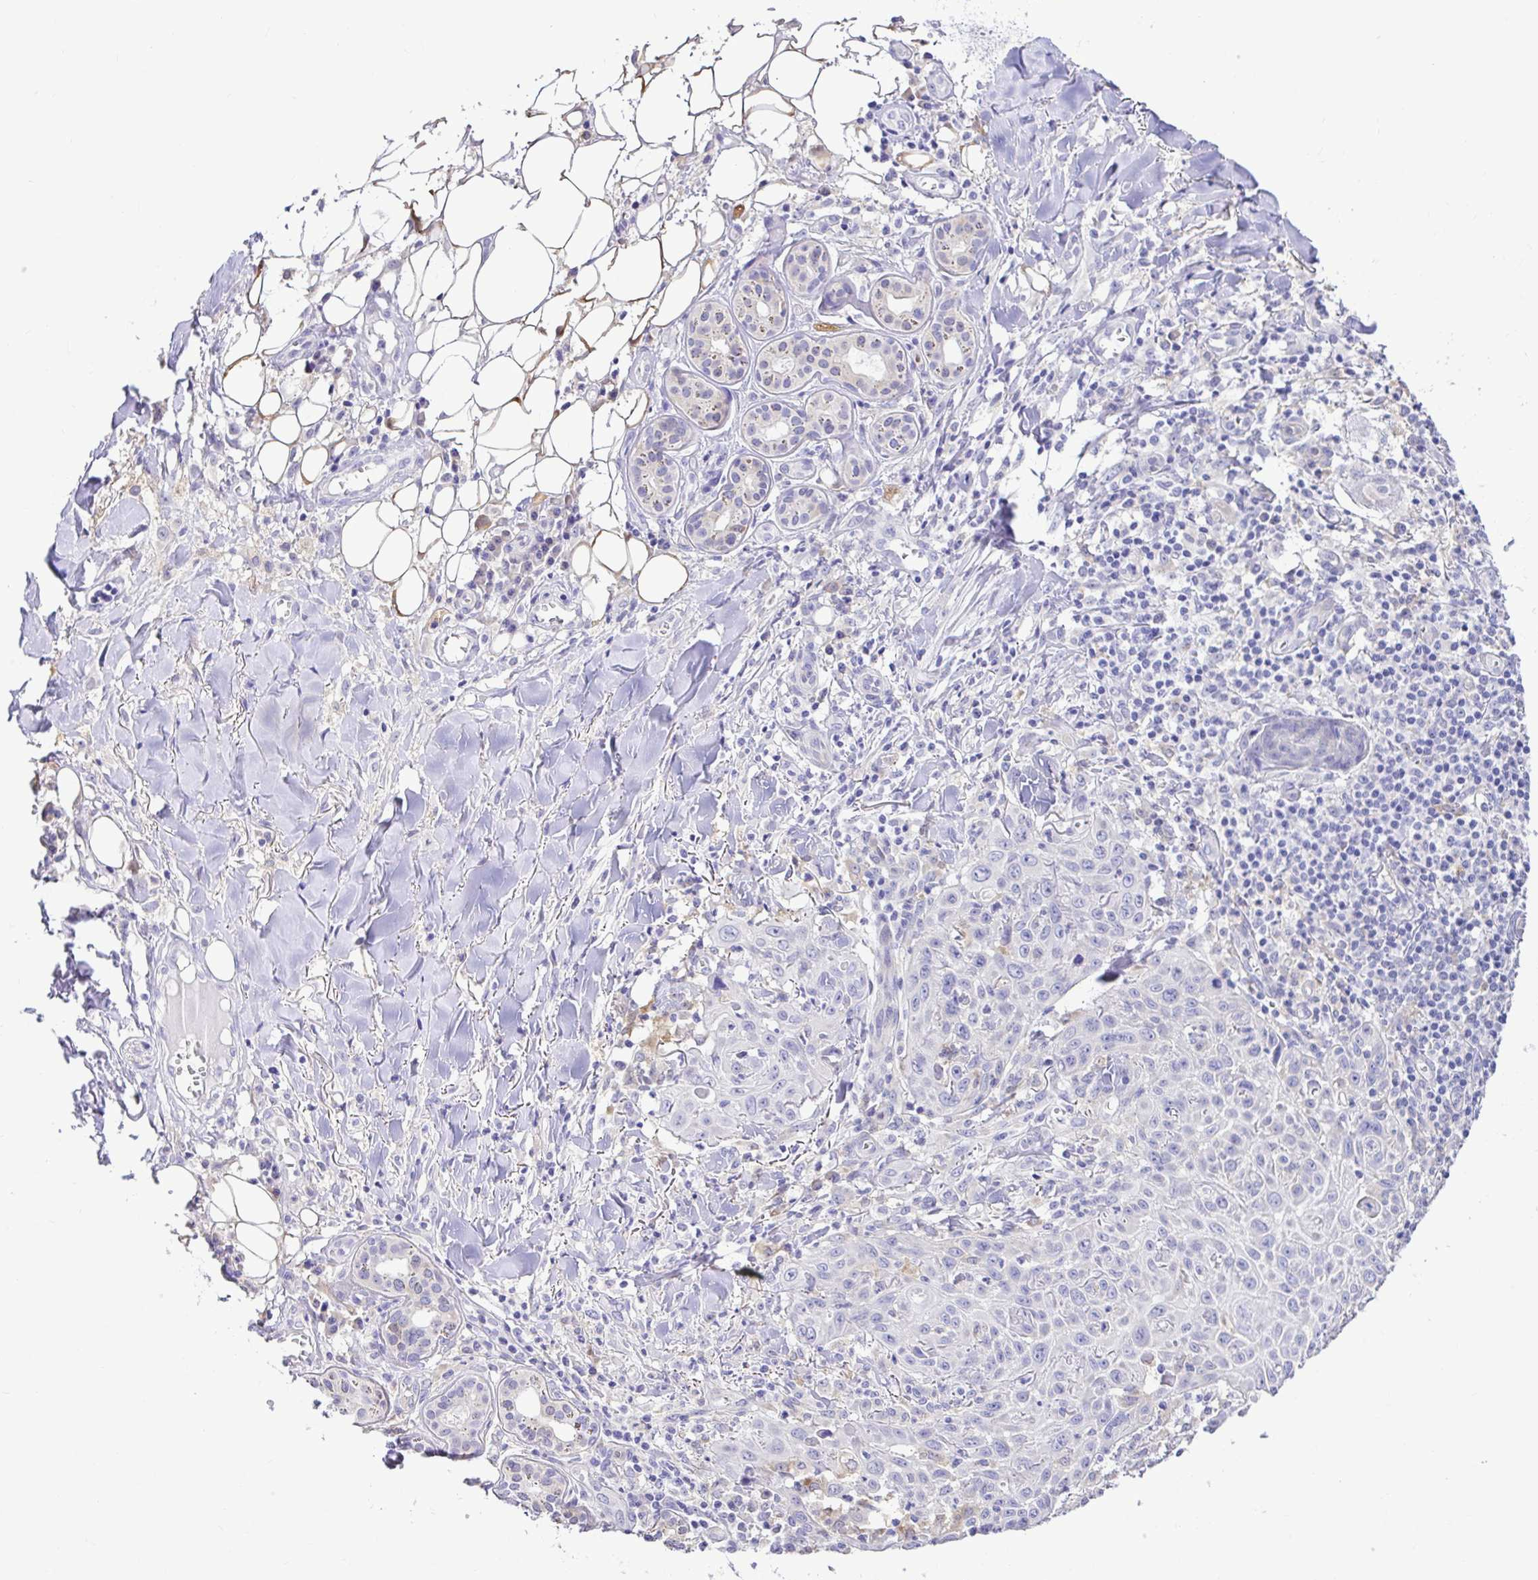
{"staining": {"intensity": "negative", "quantity": "none", "location": "none"}, "tissue": "skin cancer", "cell_type": "Tumor cells", "image_type": "cancer", "snomed": [{"axis": "morphology", "description": "Squamous cell carcinoma, NOS"}, {"axis": "topography", "description": "Skin"}], "caption": "Immunohistochemistry photomicrograph of squamous cell carcinoma (skin) stained for a protein (brown), which displays no expression in tumor cells.", "gene": "BACE2", "patient": {"sex": "male", "age": 75}}